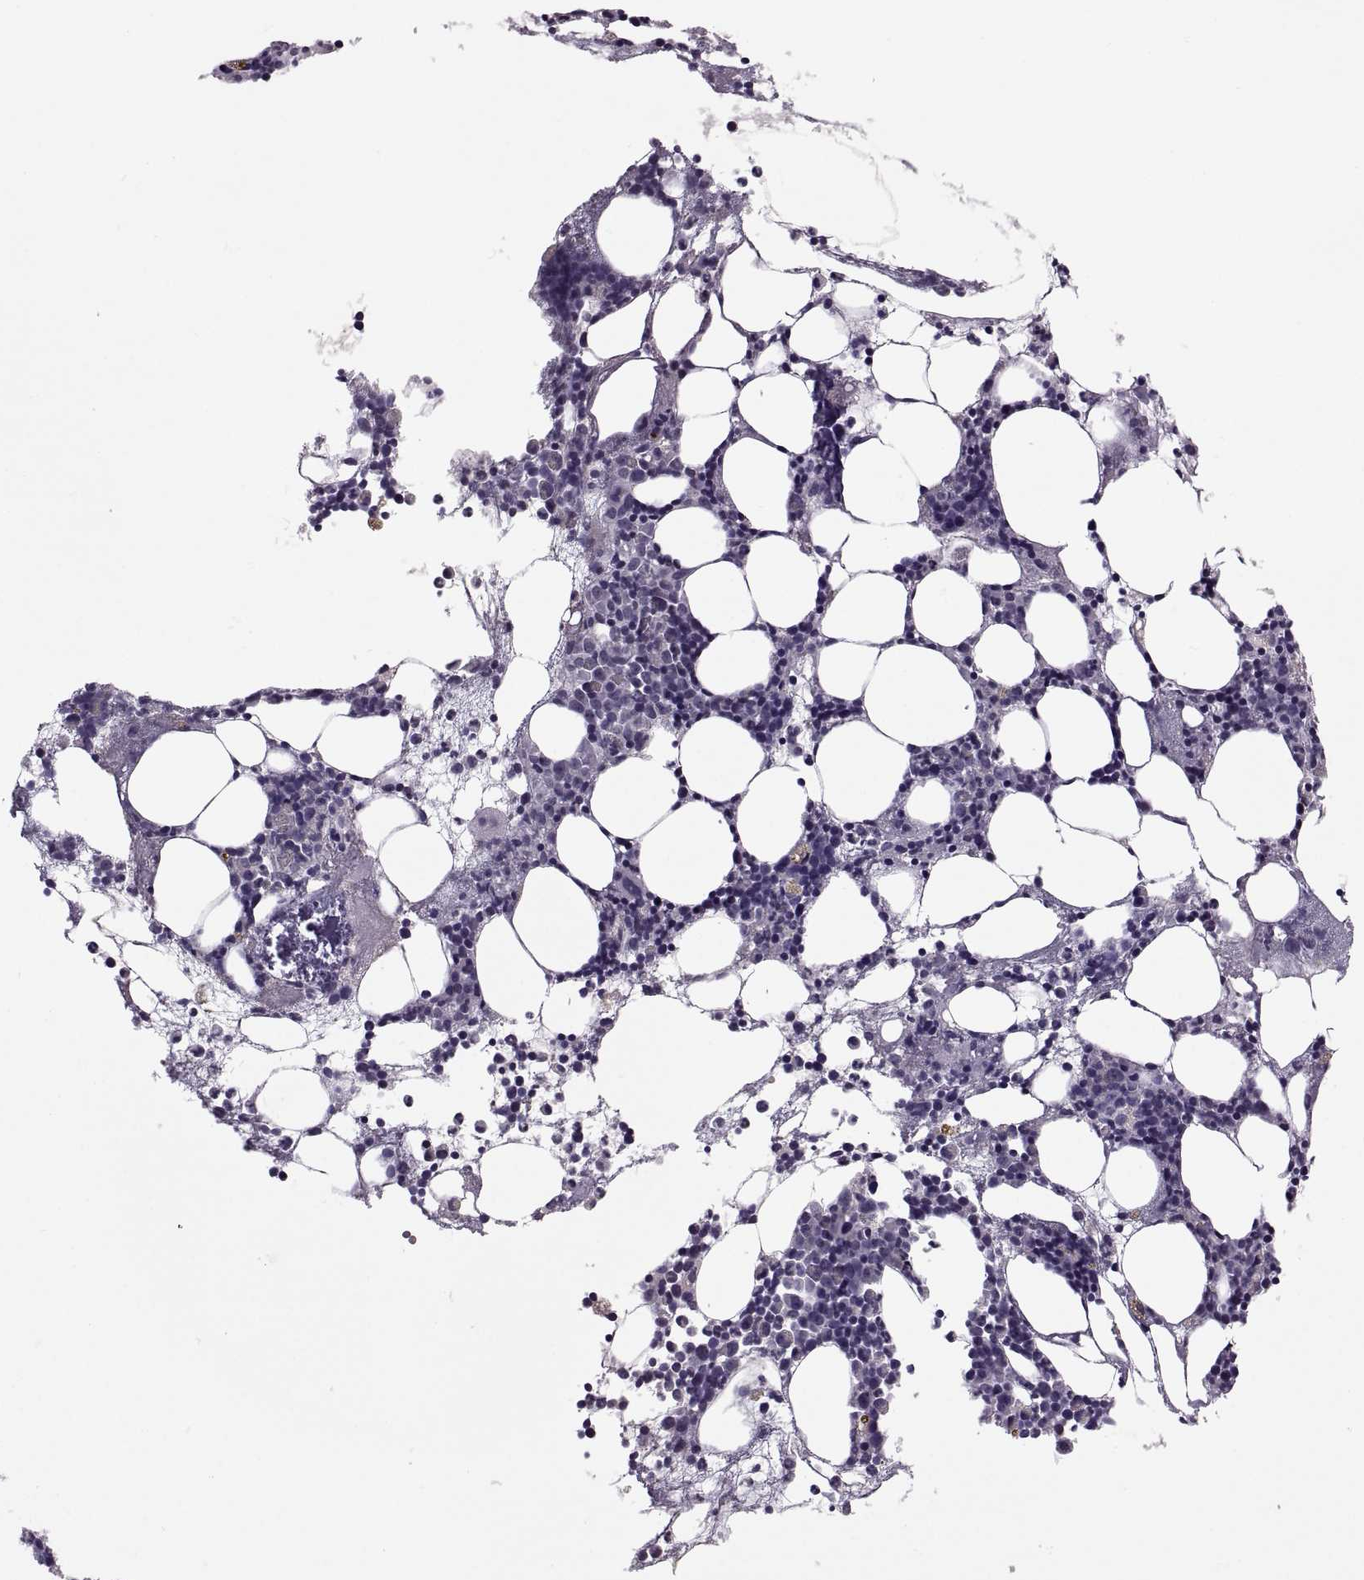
{"staining": {"intensity": "negative", "quantity": "none", "location": "none"}, "tissue": "bone marrow", "cell_type": "Hematopoietic cells", "image_type": "normal", "snomed": [{"axis": "morphology", "description": "Normal tissue, NOS"}, {"axis": "topography", "description": "Bone marrow"}], "caption": "High power microscopy micrograph of an immunohistochemistry (IHC) micrograph of normal bone marrow, revealing no significant positivity in hematopoietic cells.", "gene": "OTP", "patient": {"sex": "male", "age": 54}}